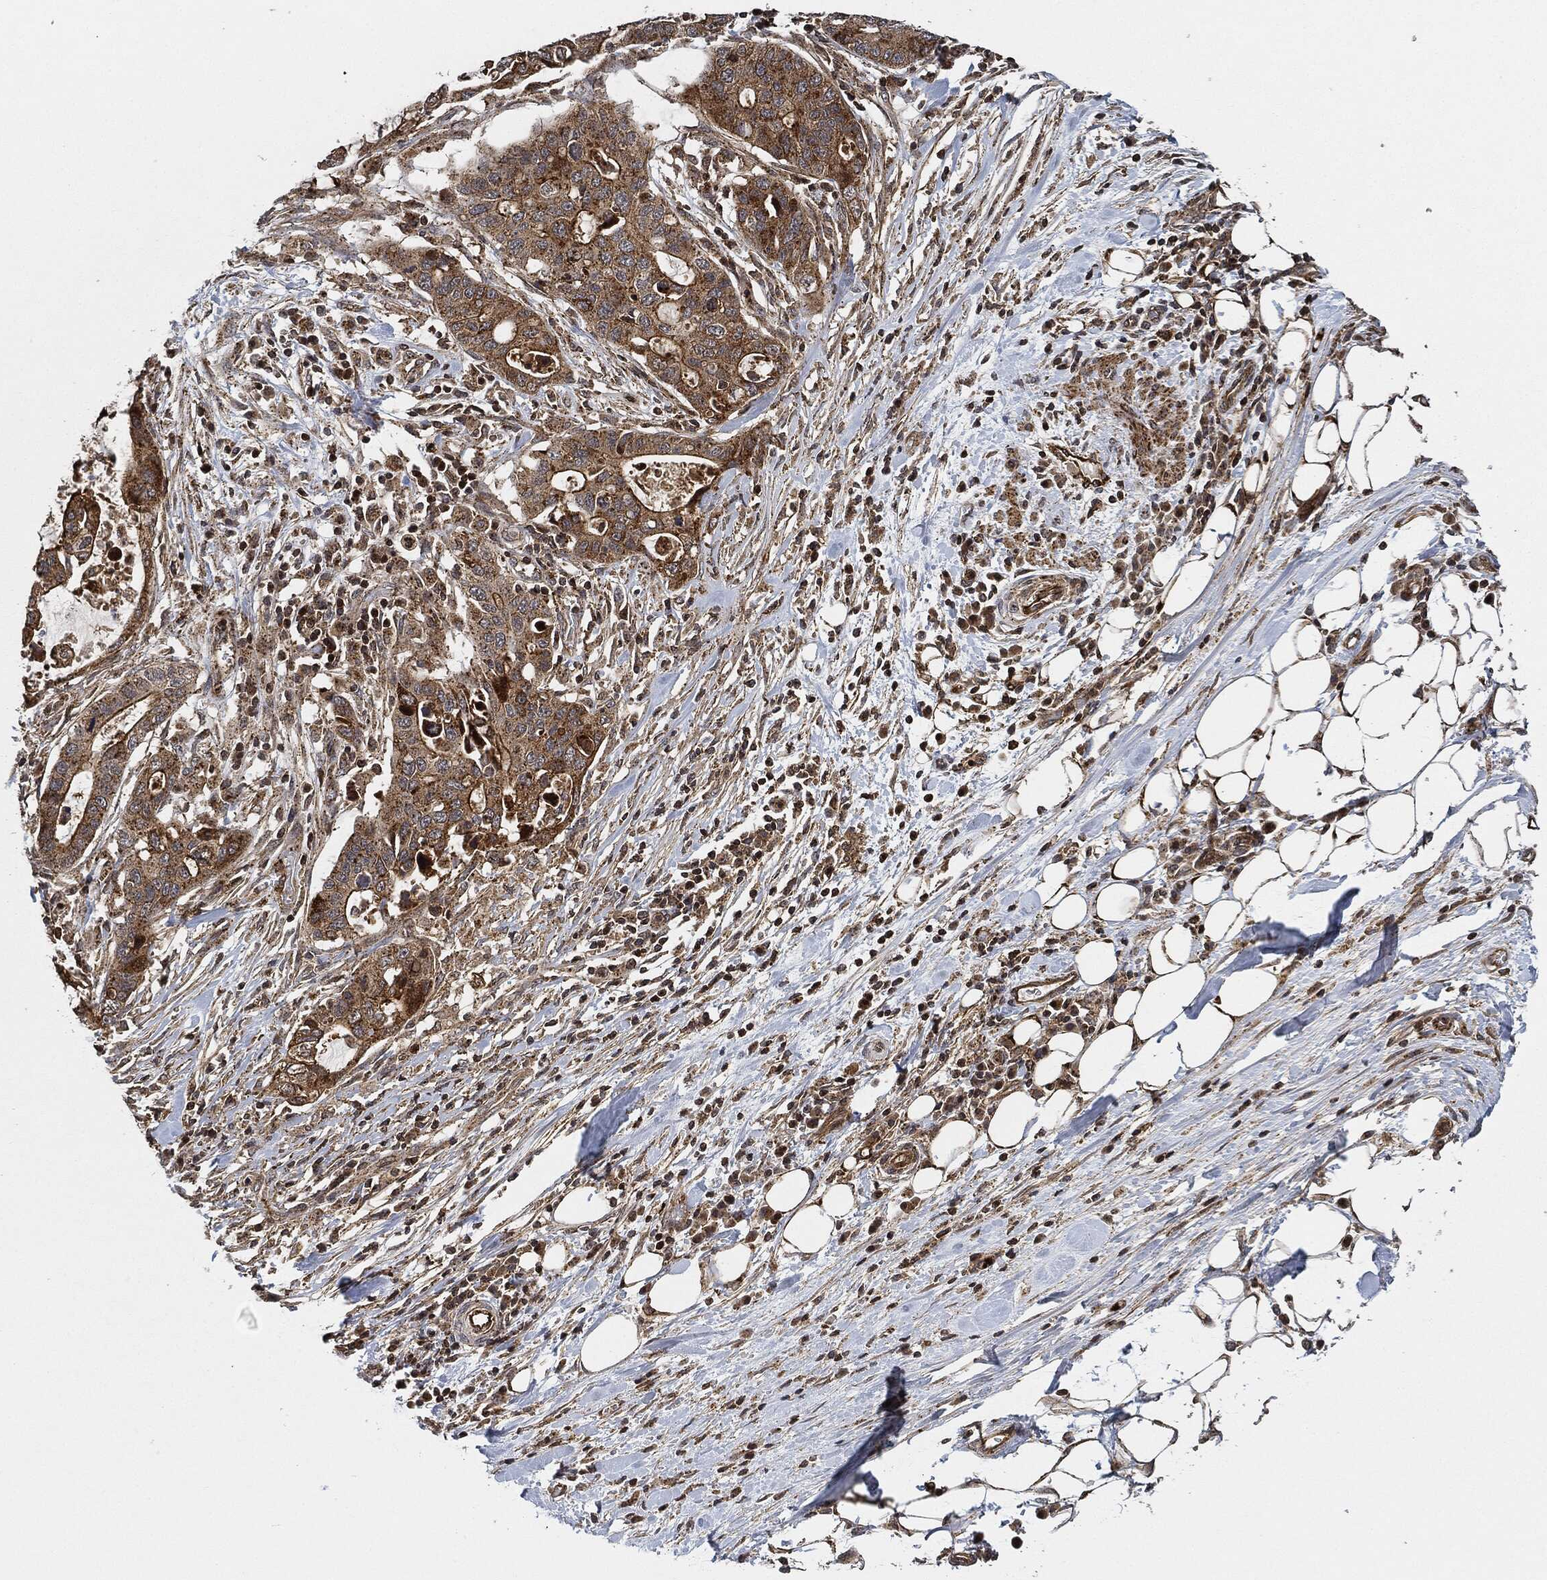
{"staining": {"intensity": "strong", "quantity": "25%-75%", "location": "cytoplasmic/membranous"}, "tissue": "stomach cancer", "cell_type": "Tumor cells", "image_type": "cancer", "snomed": [{"axis": "morphology", "description": "Adenocarcinoma, NOS"}, {"axis": "topography", "description": "Stomach"}], "caption": "Strong cytoplasmic/membranous protein expression is seen in about 25%-75% of tumor cells in stomach cancer. (brown staining indicates protein expression, while blue staining denotes nuclei).", "gene": "MAP3K3", "patient": {"sex": "male", "age": 54}}